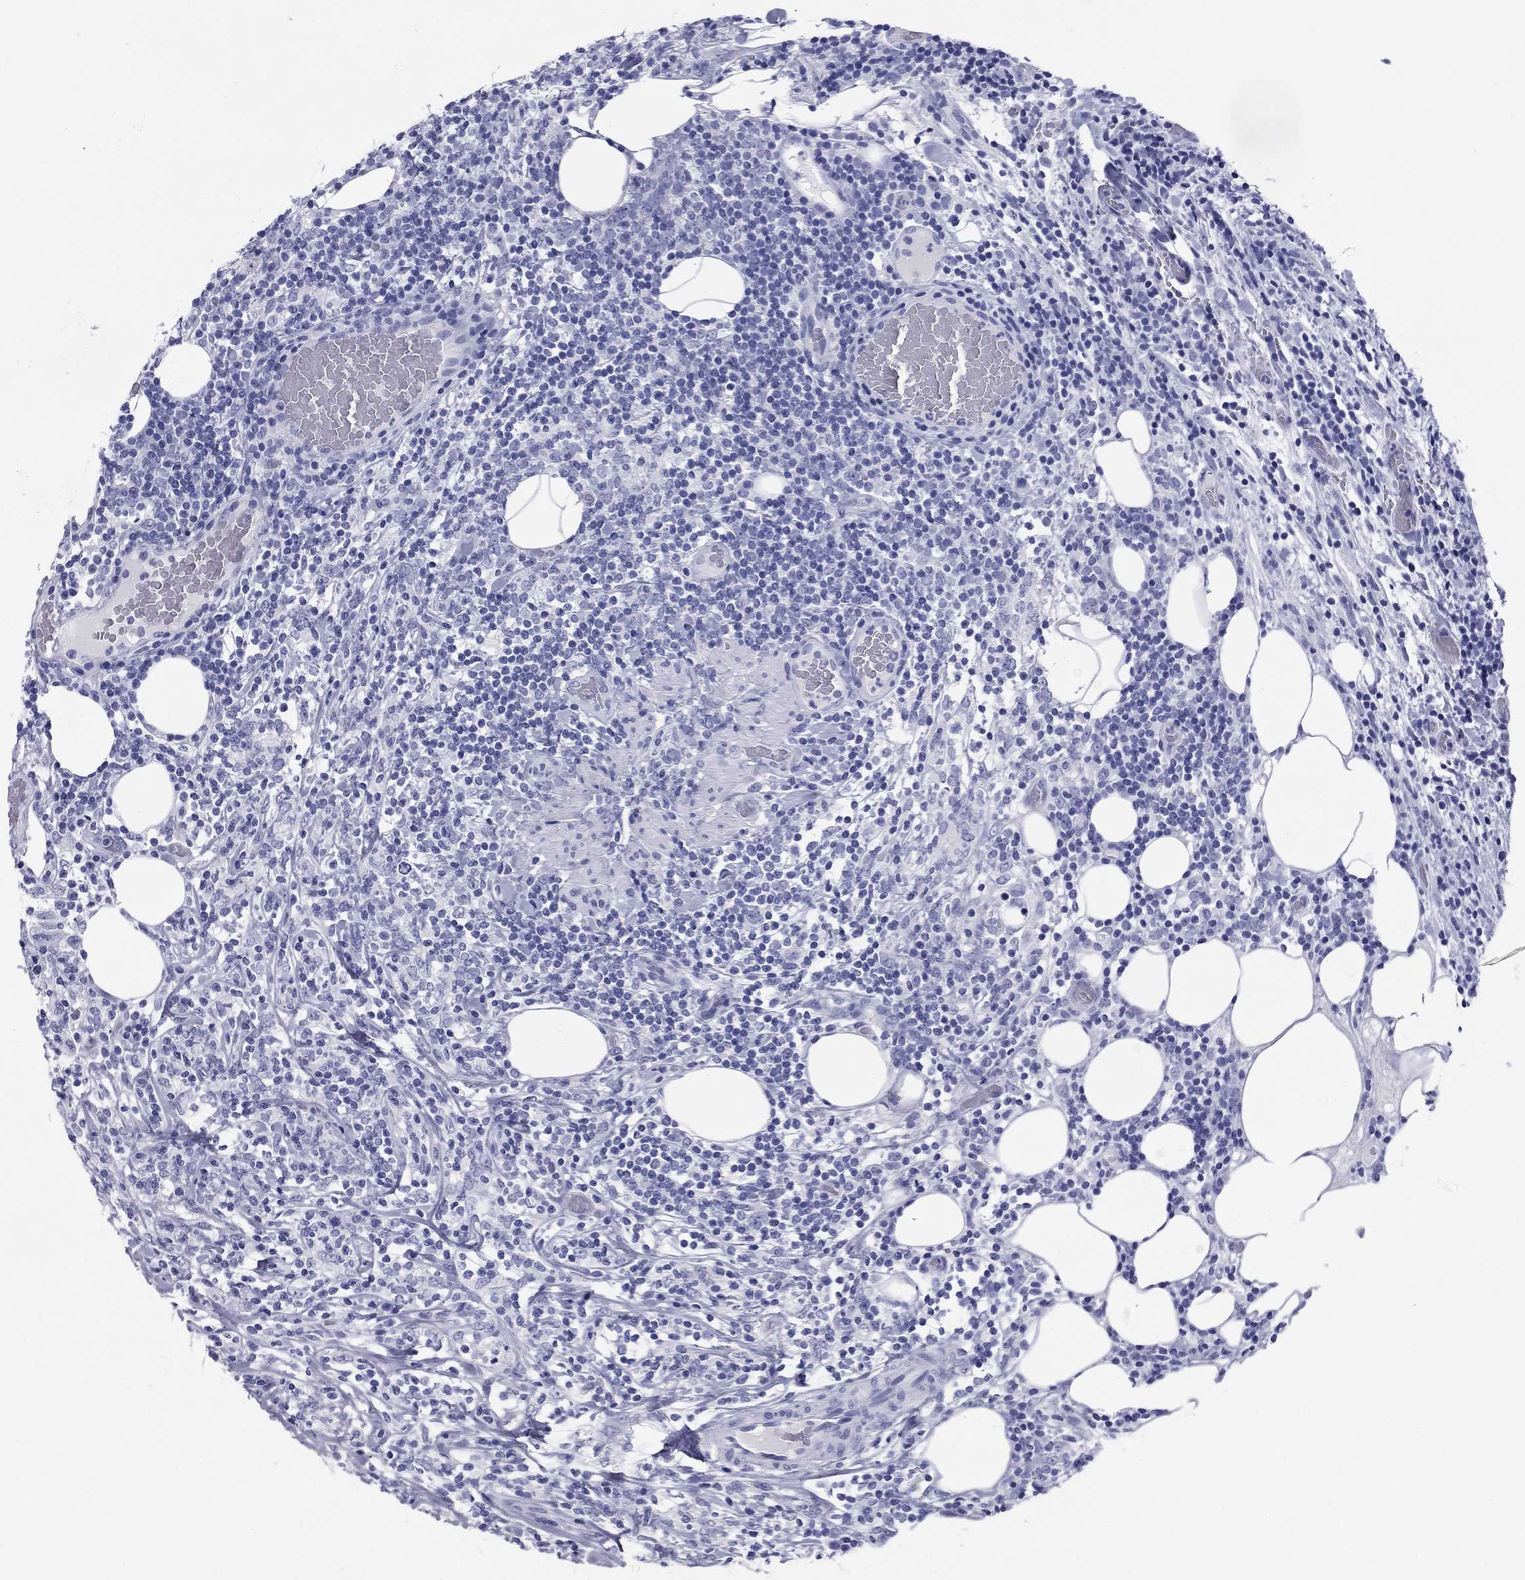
{"staining": {"intensity": "negative", "quantity": "none", "location": "none"}, "tissue": "lymphoma", "cell_type": "Tumor cells", "image_type": "cancer", "snomed": [{"axis": "morphology", "description": "Malignant lymphoma, non-Hodgkin's type, High grade"}, {"axis": "topography", "description": "Lymph node"}], "caption": "An immunohistochemistry (IHC) image of lymphoma is shown. There is no staining in tumor cells of lymphoma.", "gene": "NPPA", "patient": {"sex": "female", "age": 84}}